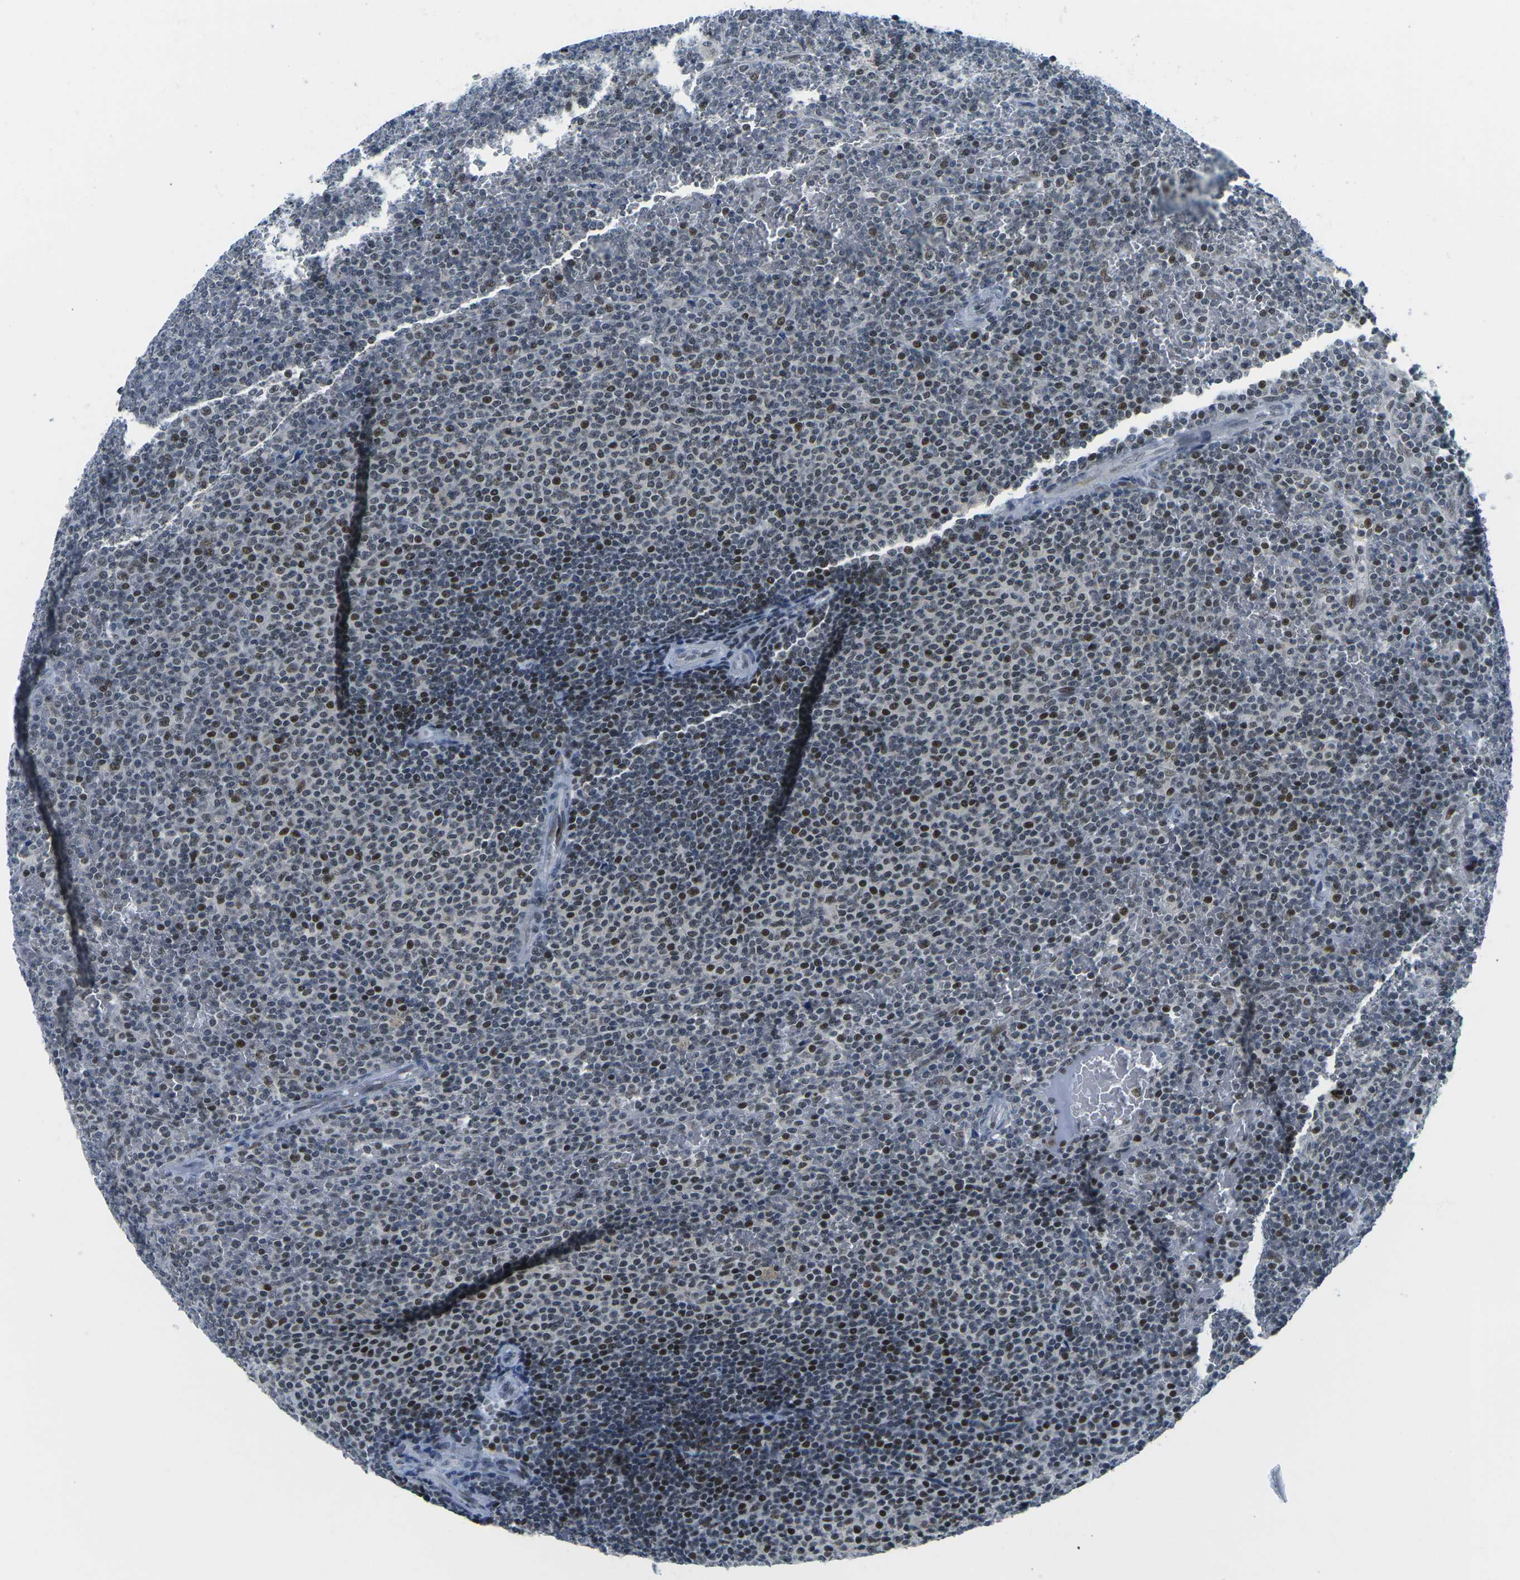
{"staining": {"intensity": "strong", "quantity": "25%-75%", "location": "nuclear"}, "tissue": "lymphoma", "cell_type": "Tumor cells", "image_type": "cancer", "snomed": [{"axis": "morphology", "description": "Malignant lymphoma, non-Hodgkin's type, Low grade"}, {"axis": "topography", "description": "Spleen"}], "caption": "Immunohistochemistry (IHC) (DAB (3,3'-diaminobenzidine)) staining of human low-grade malignant lymphoma, non-Hodgkin's type displays strong nuclear protein positivity in approximately 25%-75% of tumor cells. The staining was performed using DAB (3,3'-diaminobenzidine) to visualize the protein expression in brown, while the nuclei were stained in blue with hematoxylin (Magnification: 20x).", "gene": "PRPF8", "patient": {"sex": "female", "age": 77}}